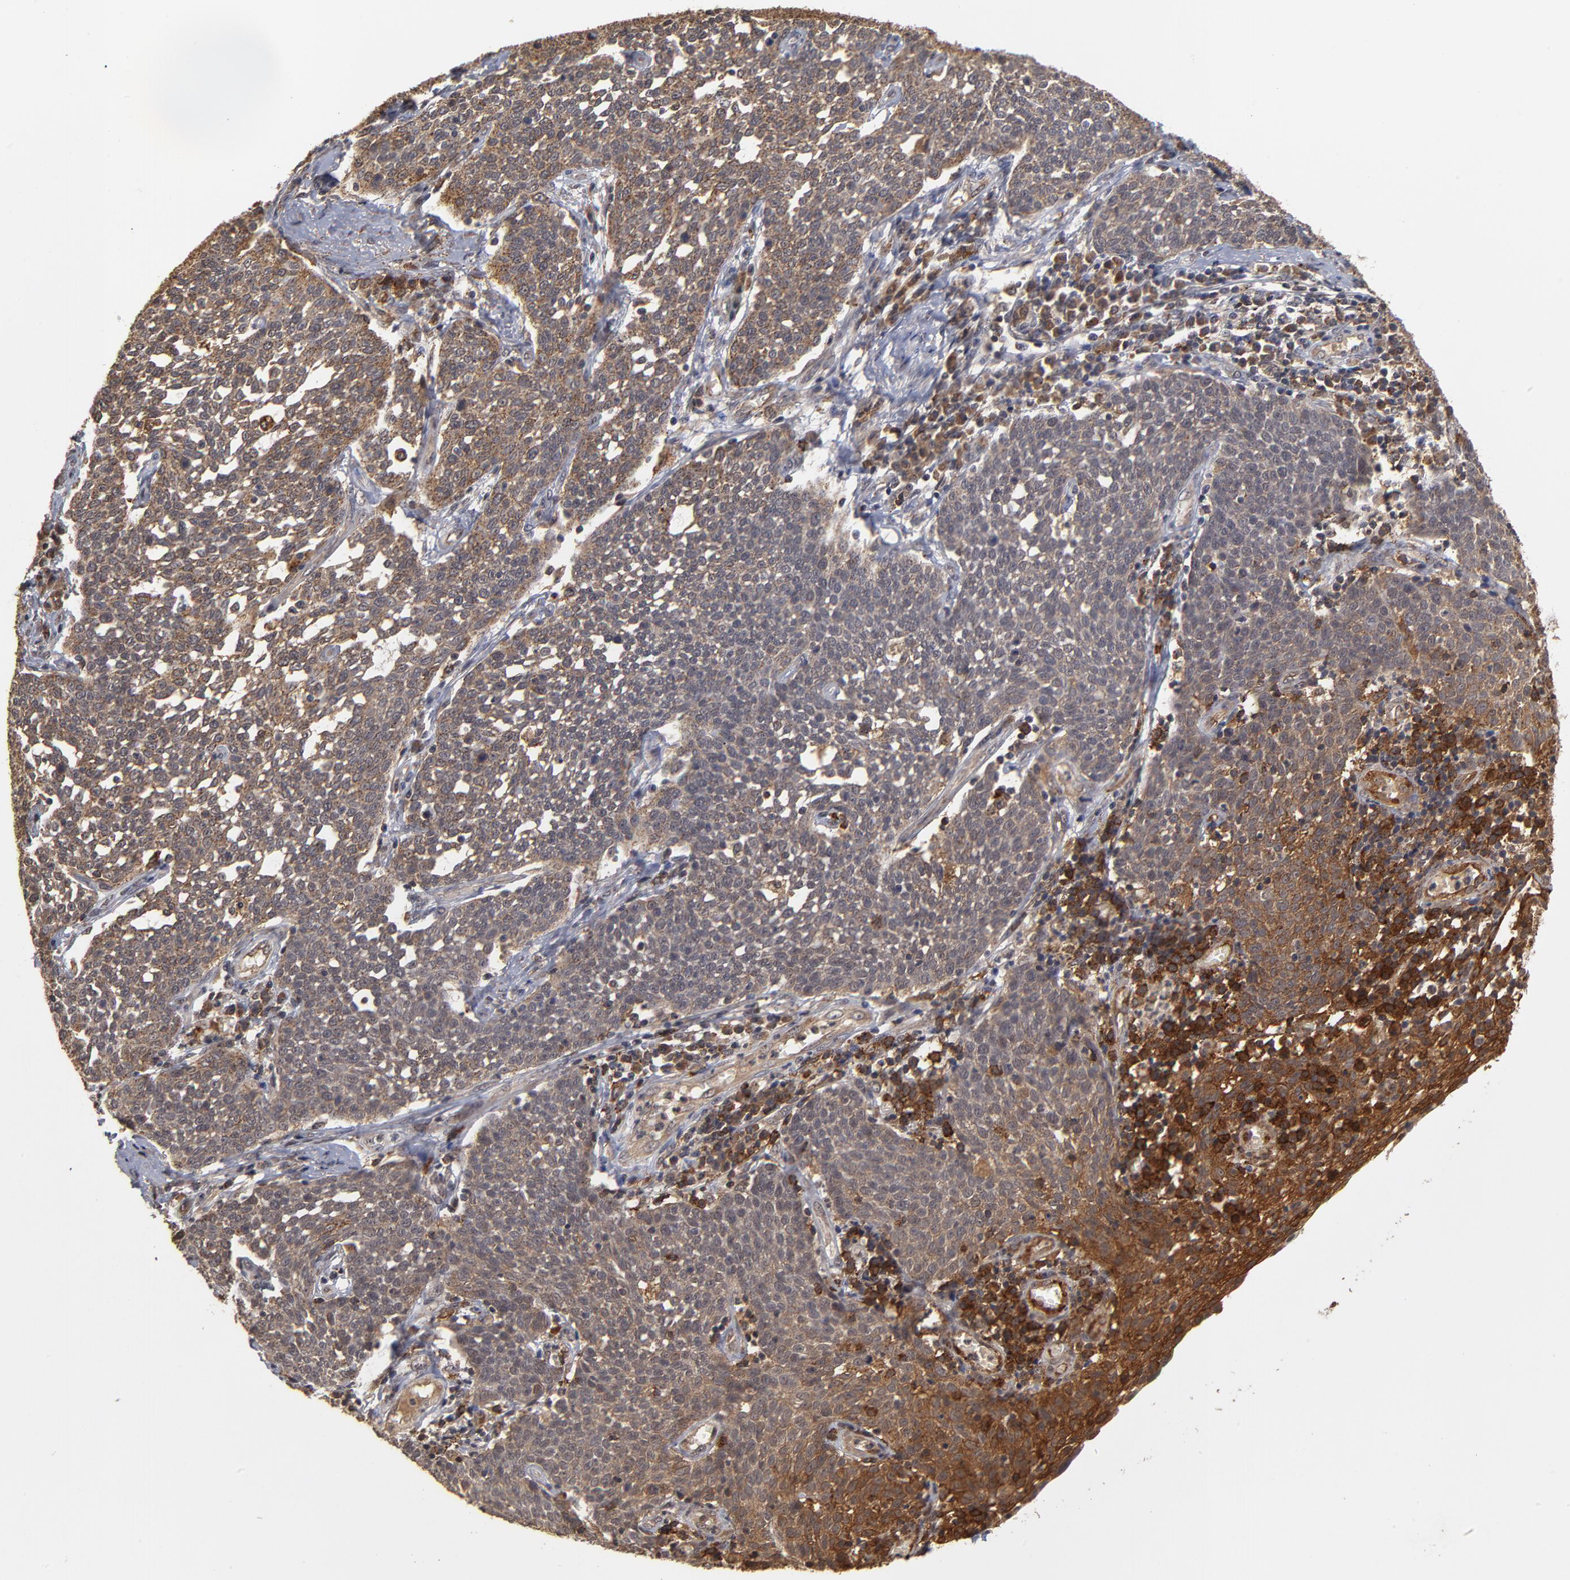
{"staining": {"intensity": "strong", "quantity": ">75%", "location": "cytoplasmic/membranous"}, "tissue": "cervical cancer", "cell_type": "Tumor cells", "image_type": "cancer", "snomed": [{"axis": "morphology", "description": "Squamous cell carcinoma, NOS"}, {"axis": "topography", "description": "Cervix"}], "caption": "Human cervical cancer (squamous cell carcinoma) stained with a protein marker demonstrates strong staining in tumor cells.", "gene": "ASB8", "patient": {"sex": "female", "age": 34}}